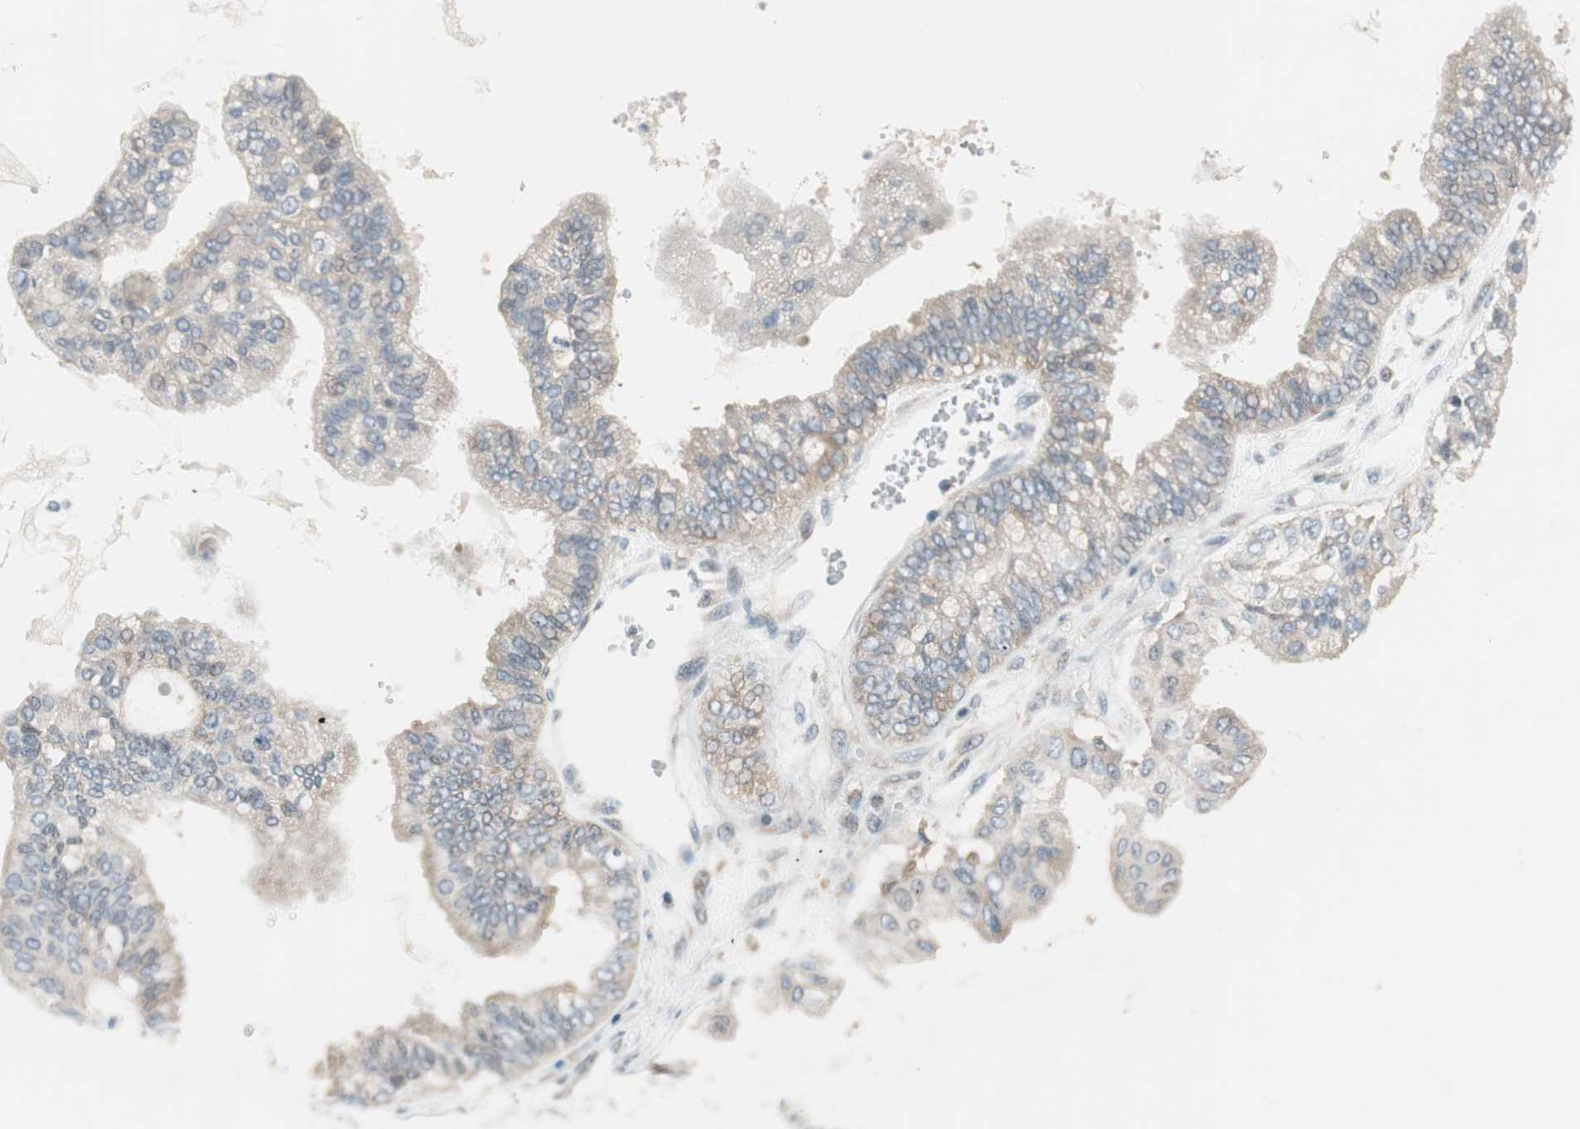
{"staining": {"intensity": "weak", "quantity": ">75%", "location": "cytoplasmic/membranous"}, "tissue": "ovarian cancer", "cell_type": "Tumor cells", "image_type": "cancer", "snomed": [{"axis": "morphology", "description": "Carcinoma, NOS"}, {"axis": "morphology", "description": "Carcinoma, endometroid"}, {"axis": "topography", "description": "Ovary"}], "caption": "The micrograph shows immunohistochemical staining of ovarian cancer. There is weak cytoplasmic/membranous staining is appreciated in approximately >75% of tumor cells.", "gene": "BIN1", "patient": {"sex": "female", "age": 50}}